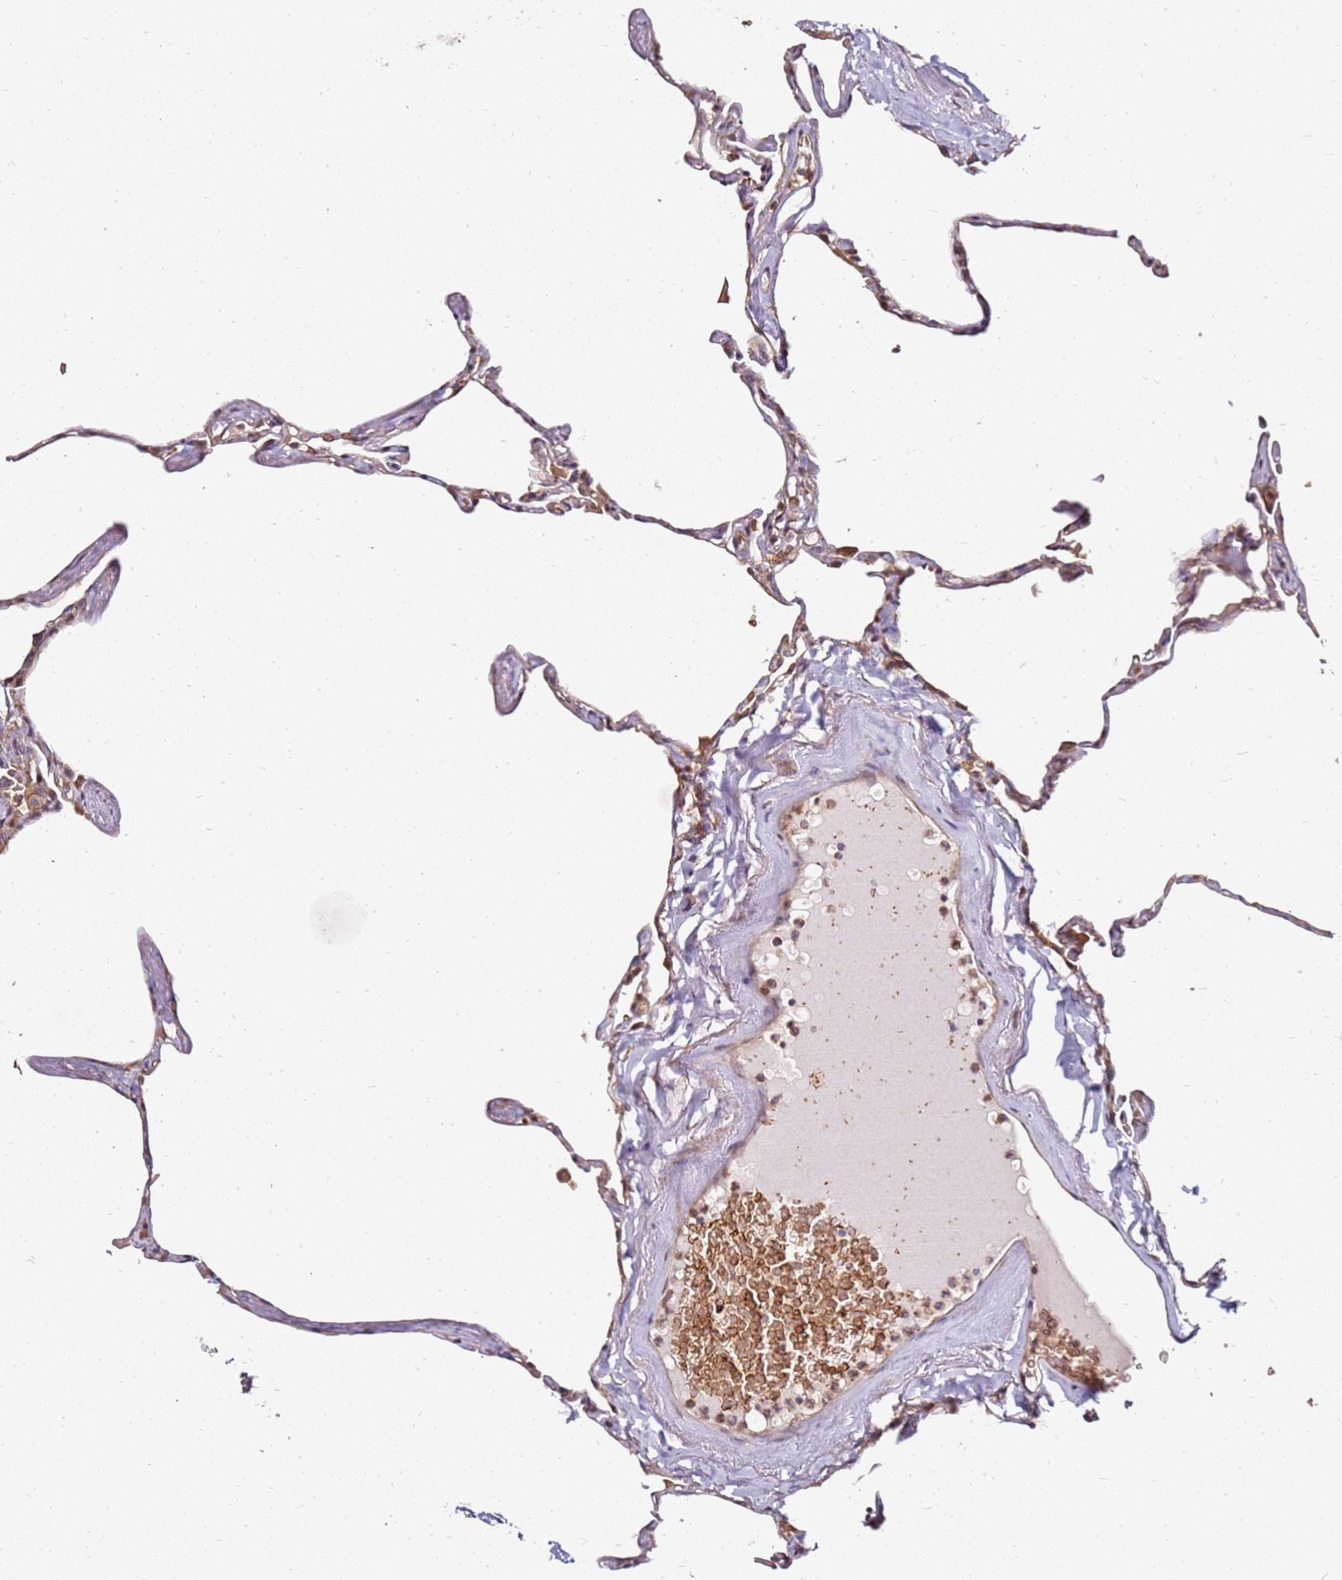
{"staining": {"intensity": "moderate", "quantity": "<25%", "location": "cytoplasmic/membranous"}, "tissue": "lung", "cell_type": "Alveolar cells", "image_type": "normal", "snomed": [{"axis": "morphology", "description": "Normal tissue, NOS"}, {"axis": "topography", "description": "Lung"}], "caption": "Human lung stained with a protein marker exhibits moderate staining in alveolar cells.", "gene": "RNF11", "patient": {"sex": "male", "age": 65}}